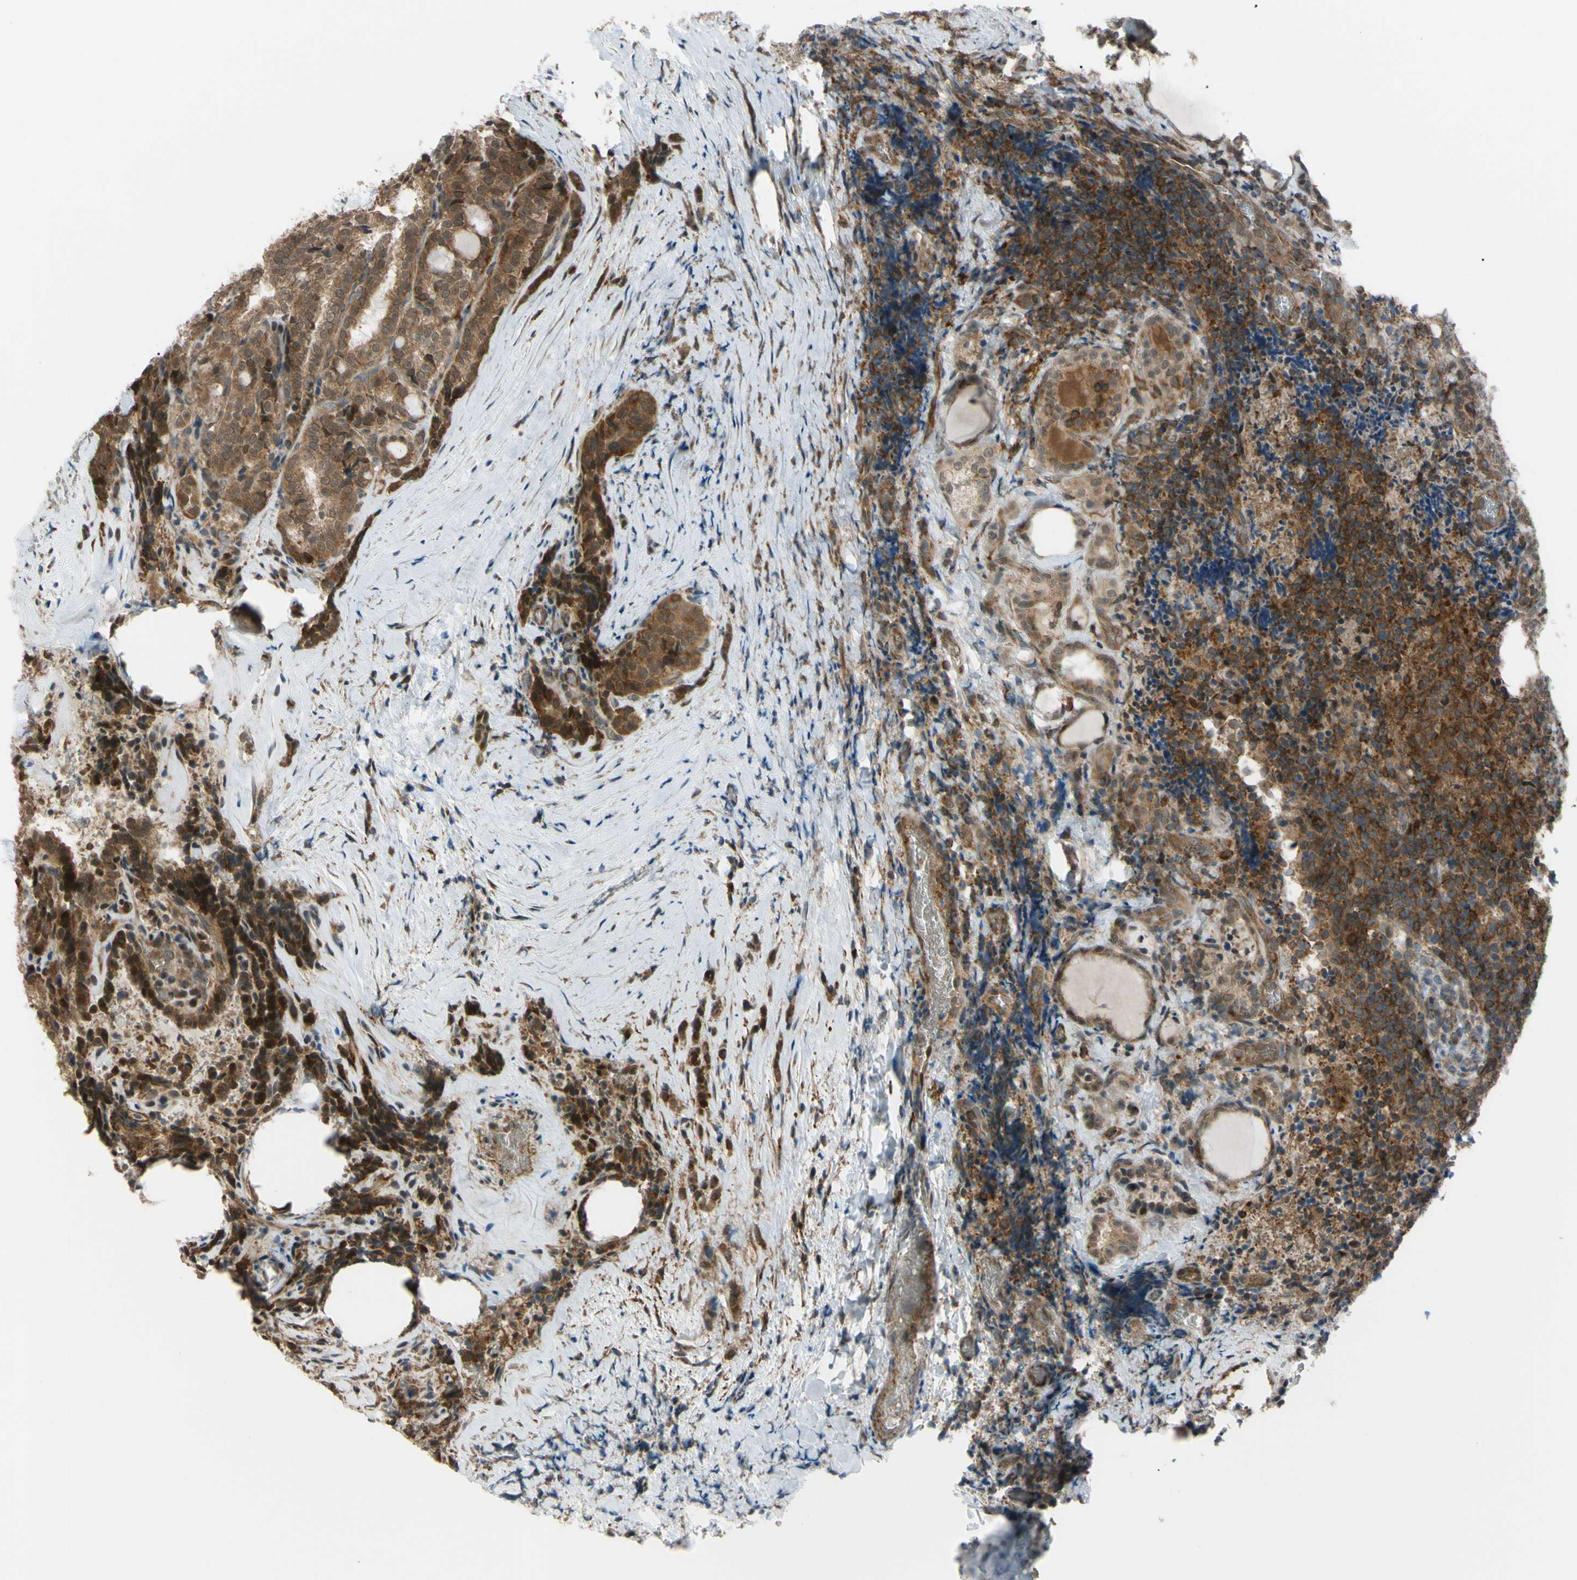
{"staining": {"intensity": "moderate", "quantity": ">75%", "location": "cytoplasmic/membranous,nuclear"}, "tissue": "thyroid cancer", "cell_type": "Tumor cells", "image_type": "cancer", "snomed": [{"axis": "morphology", "description": "Normal tissue, NOS"}, {"axis": "morphology", "description": "Papillary adenocarcinoma, NOS"}, {"axis": "topography", "description": "Thyroid gland"}], "caption": "The histopathology image shows a brown stain indicating the presence of a protein in the cytoplasmic/membranous and nuclear of tumor cells in thyroid cancer (papillary adenocarcinoma).", "gene": "FLII", "patient": {"sex": "female", "age": 30}}